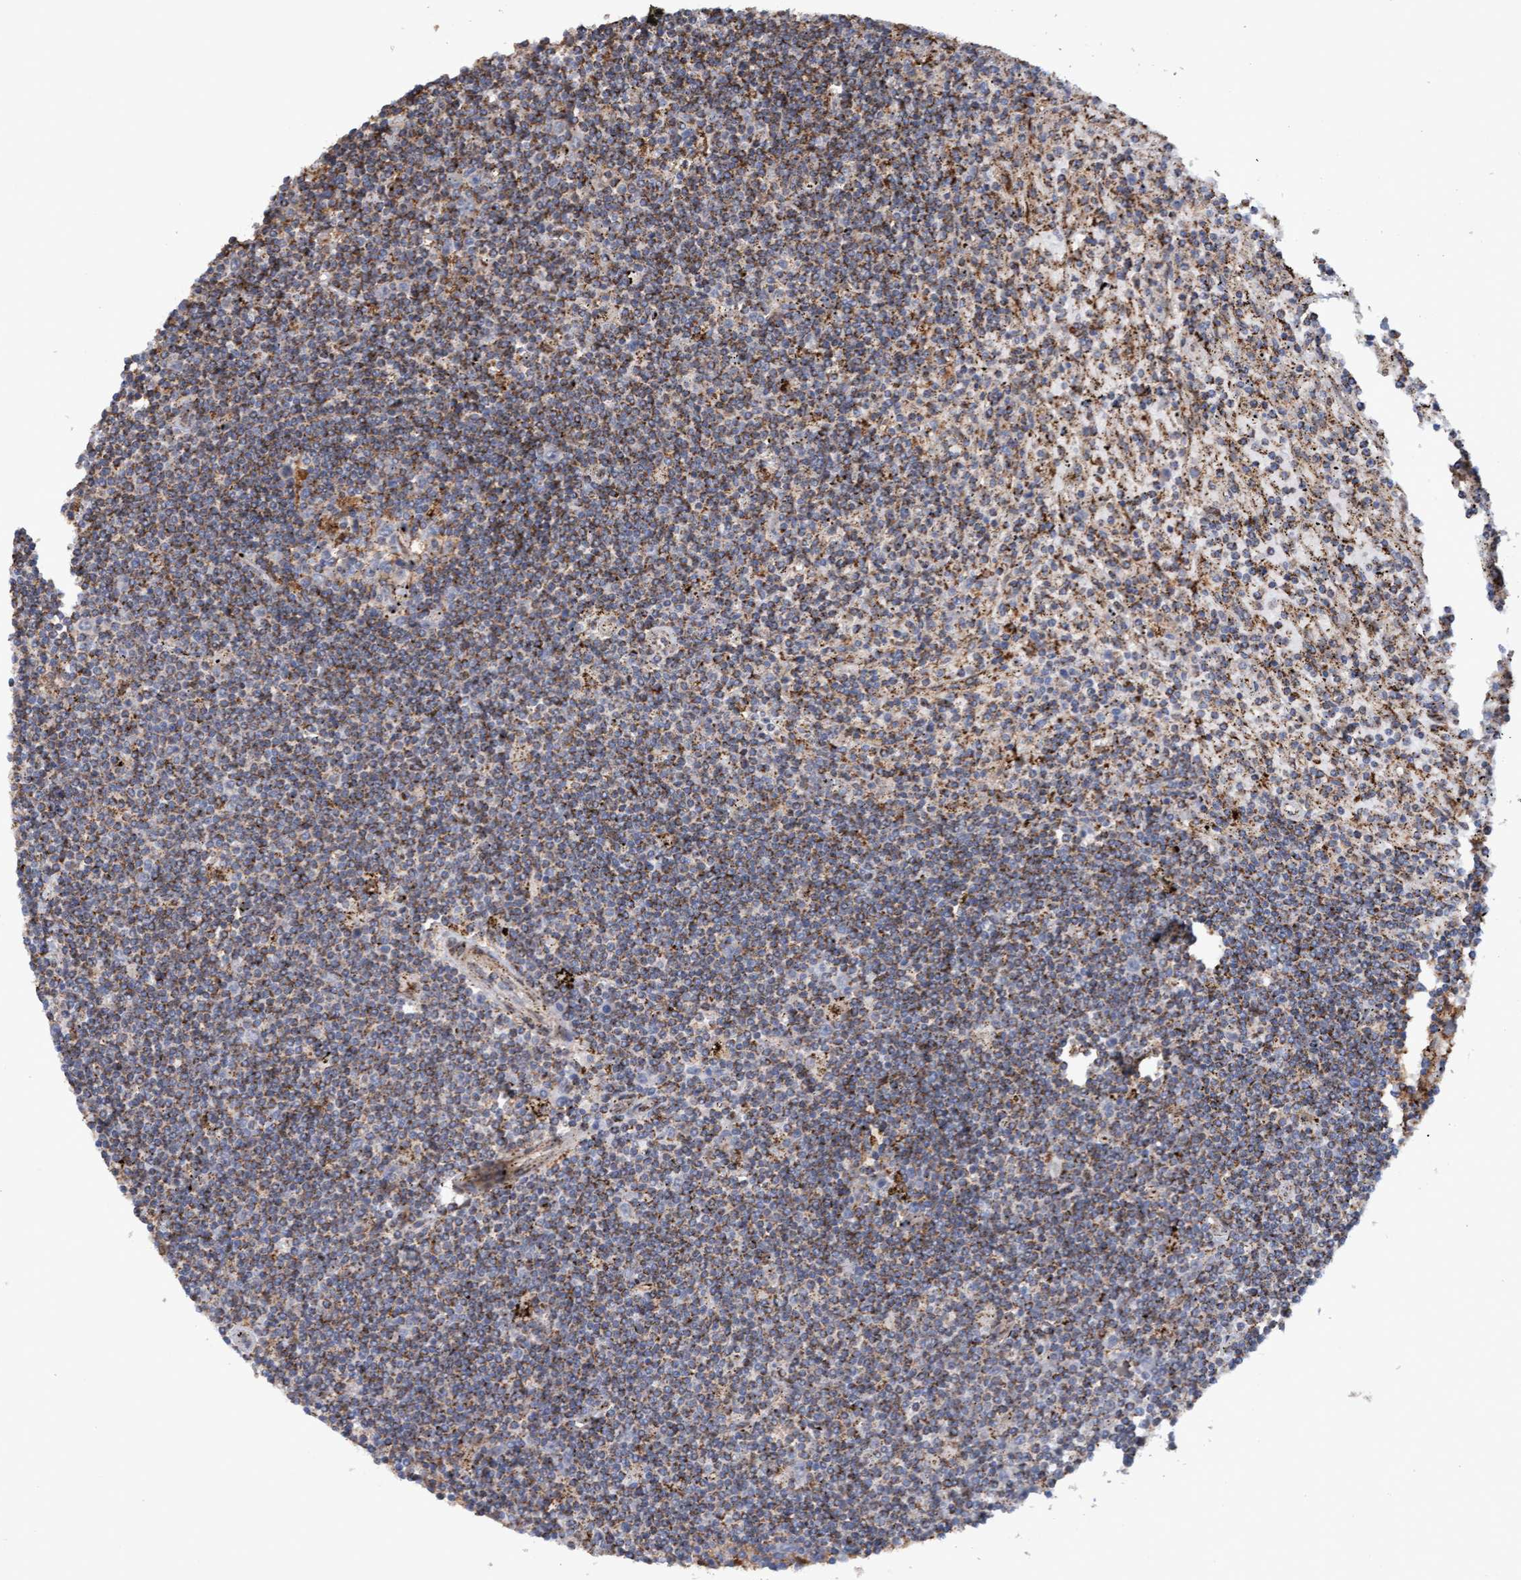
{"staining": {"intensity": "weak", "quantity": ">75%", "location": "cytoplasmic/membranous"}, "tissue": "lymphoma", "cell_type": "Tumor cells", "image_type": "cancer", "snomed": [{"axis": "morphology", "description": "Malignant lymphoma, non-Hodgkin's type, Low grade"}, {"axis": "topography", "description": "Spleen"}], "caption": "A photomicrograph showing weak cytoplasmic/membranous expression in approximately >75% of tumor cells in lymphoma, as visualized by brown immunohistochemical staining.", "gene": "MGLL", "patient": {"sex": "male", "age": 76}}